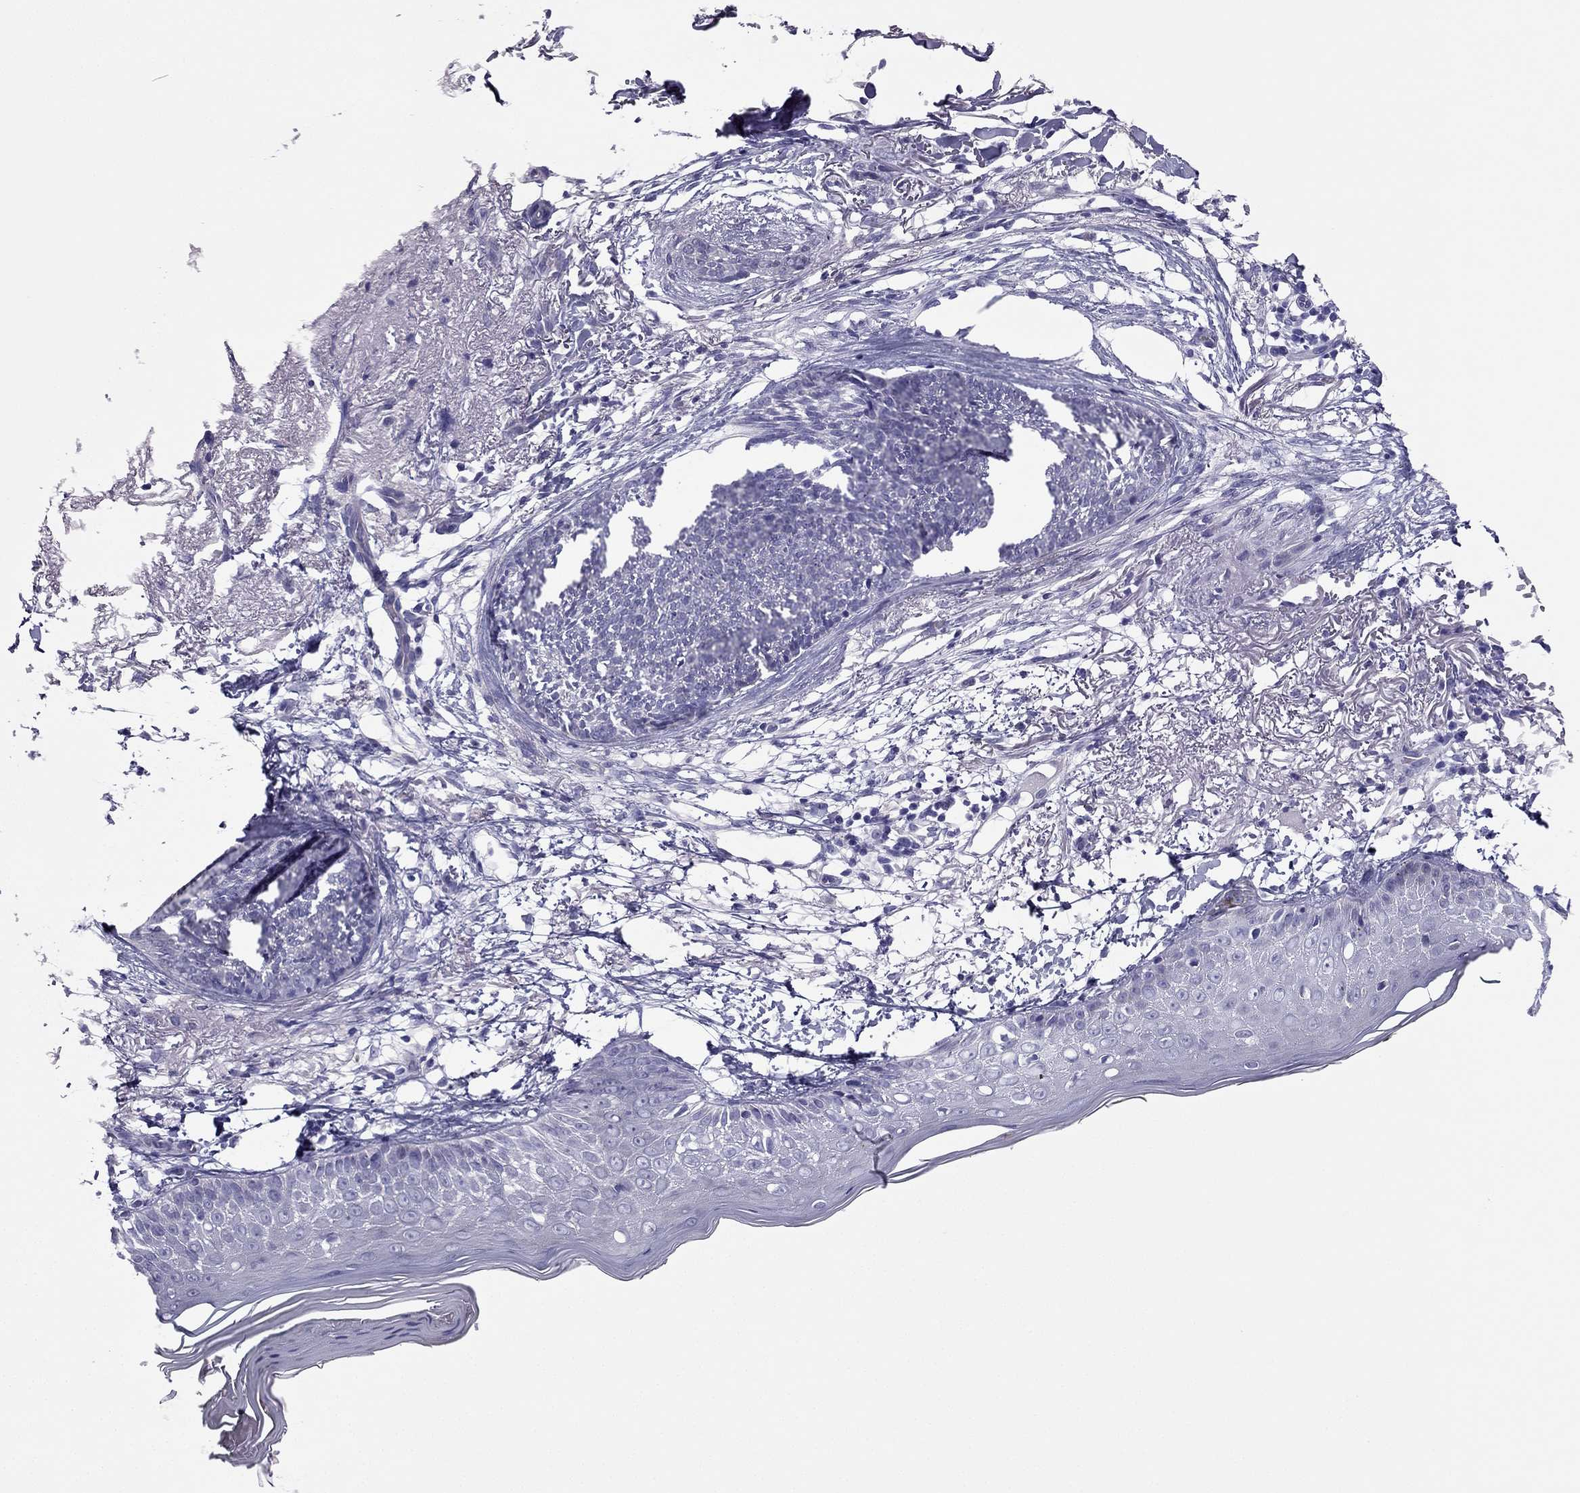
{"staining": {"intensity": "negative", "quantity": "none", "location": "none"}, "tissue": "skin cancer", "cell_type": "Tumor cells", "image_type": "cancer", "snomed": [{"axis": "morphology", "description": "Normal tissue, NOS"}, {"axis": "morphology", "description": "Basal cell carcinoma"}, {"axis": "topography", "description": "Skin"}], "caption": "Tumor cells show no significant protein expression in skin basal cell carcinoma. (DAB immunohistochemistry with hematoxylin counter stain).", "gene": "PDE6A", "patient": {"sex": "male", "age": 84}}